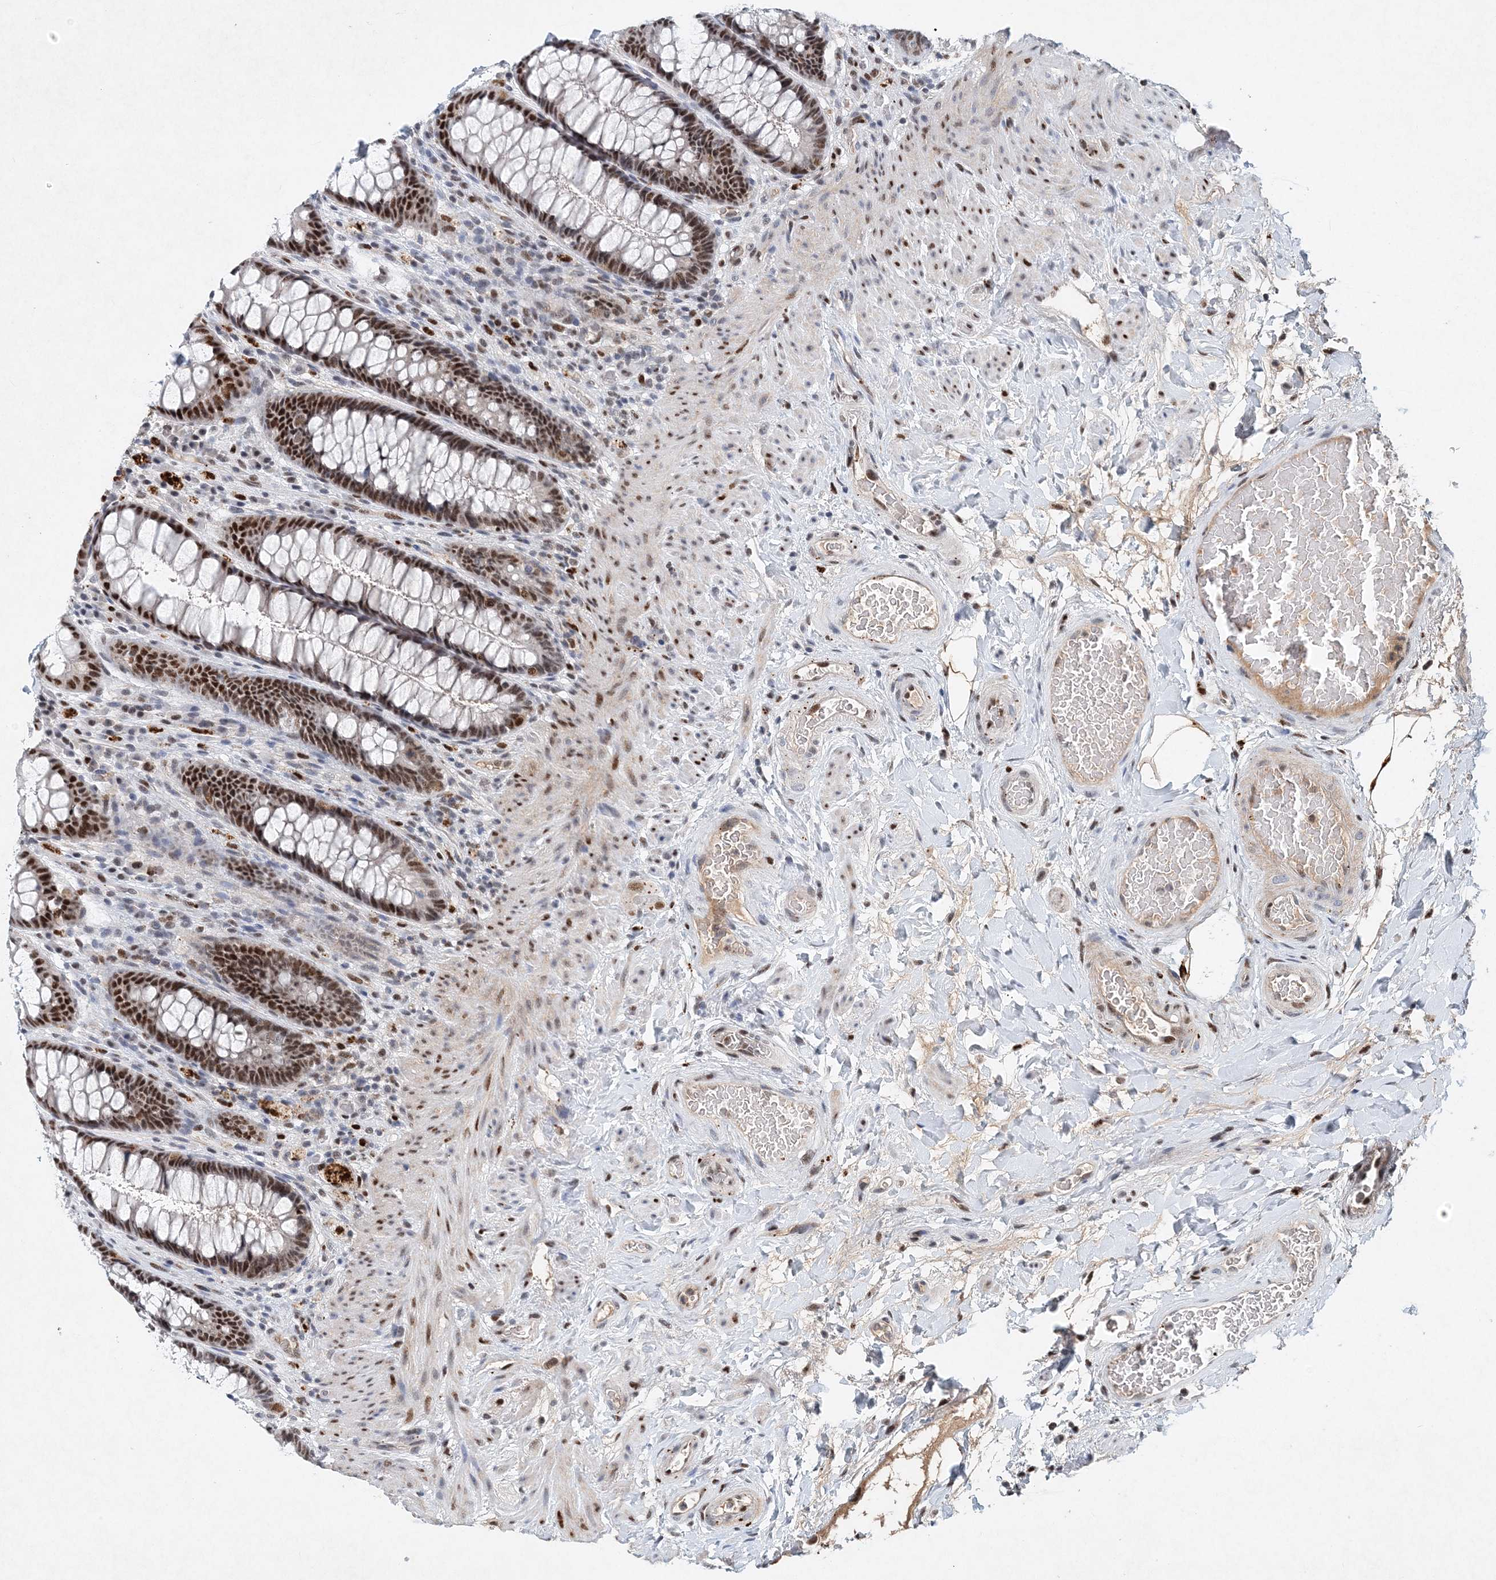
{"staining": {"intensity": "moderate", "quantity": ">75%", "location": "nuclear"}, "tissue": "rectum", "cell_type": "Glandular cells", "image_type": "normal", "snomed": [{"axis": "morphology", "description": "Normal tissue, NOS"}, {"axis": "topography", "description": "Rectum"}], "caption": "A high-resolution photomicrograph shows immunohistochemistry (IHC) staining of unremarkable rectum, which shows moderate nuclear staining in approximately >75% of glandular cells.", "gene": "KPNA4", "patient": {"sex": "female", "age": 46}}